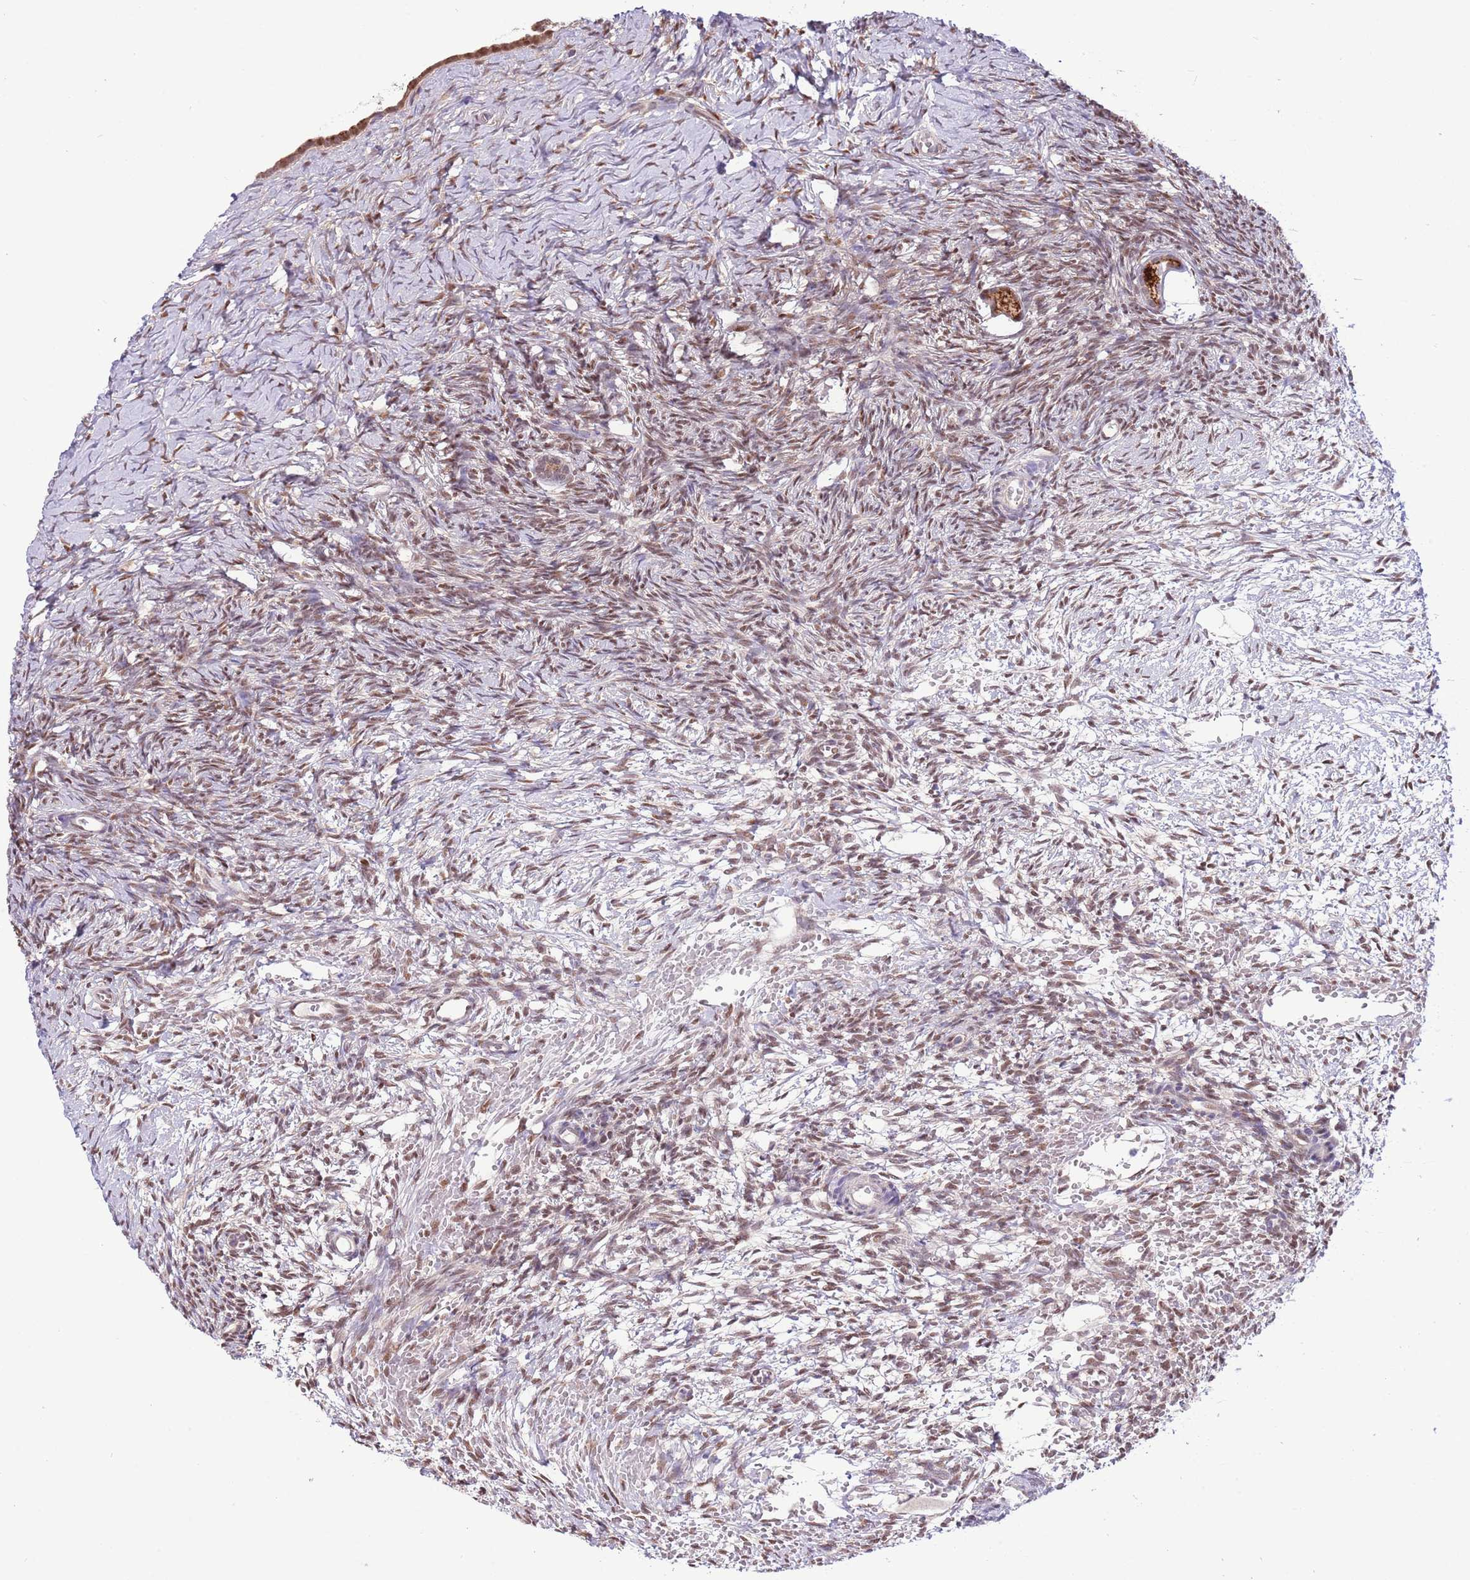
{"staining": {"intensity": "strong", "quantity": ">75%", "location": "cytoplasmic/membranous"}, "tissue": "ovary", "cell_type": "Follicle cells", "image_type": "normal", "snomed": [{"axis": "morphology", "description": "Normal tissue, NOS"}, {"axis": "topography", "description": "Ovary"}], "caption": "Immunohistochemistry histopathology image of unremarkable ovary: ovary stained using immunohistochemistry (IHC) displays high levels of strong protein expression localized specifically in the cytoplasmic/membranous of follicle cells, appearing as a cytoplasmic/membranous brown color.", "gene": "ARL2BP", "patient": {"sex": "female", "age": 39}}